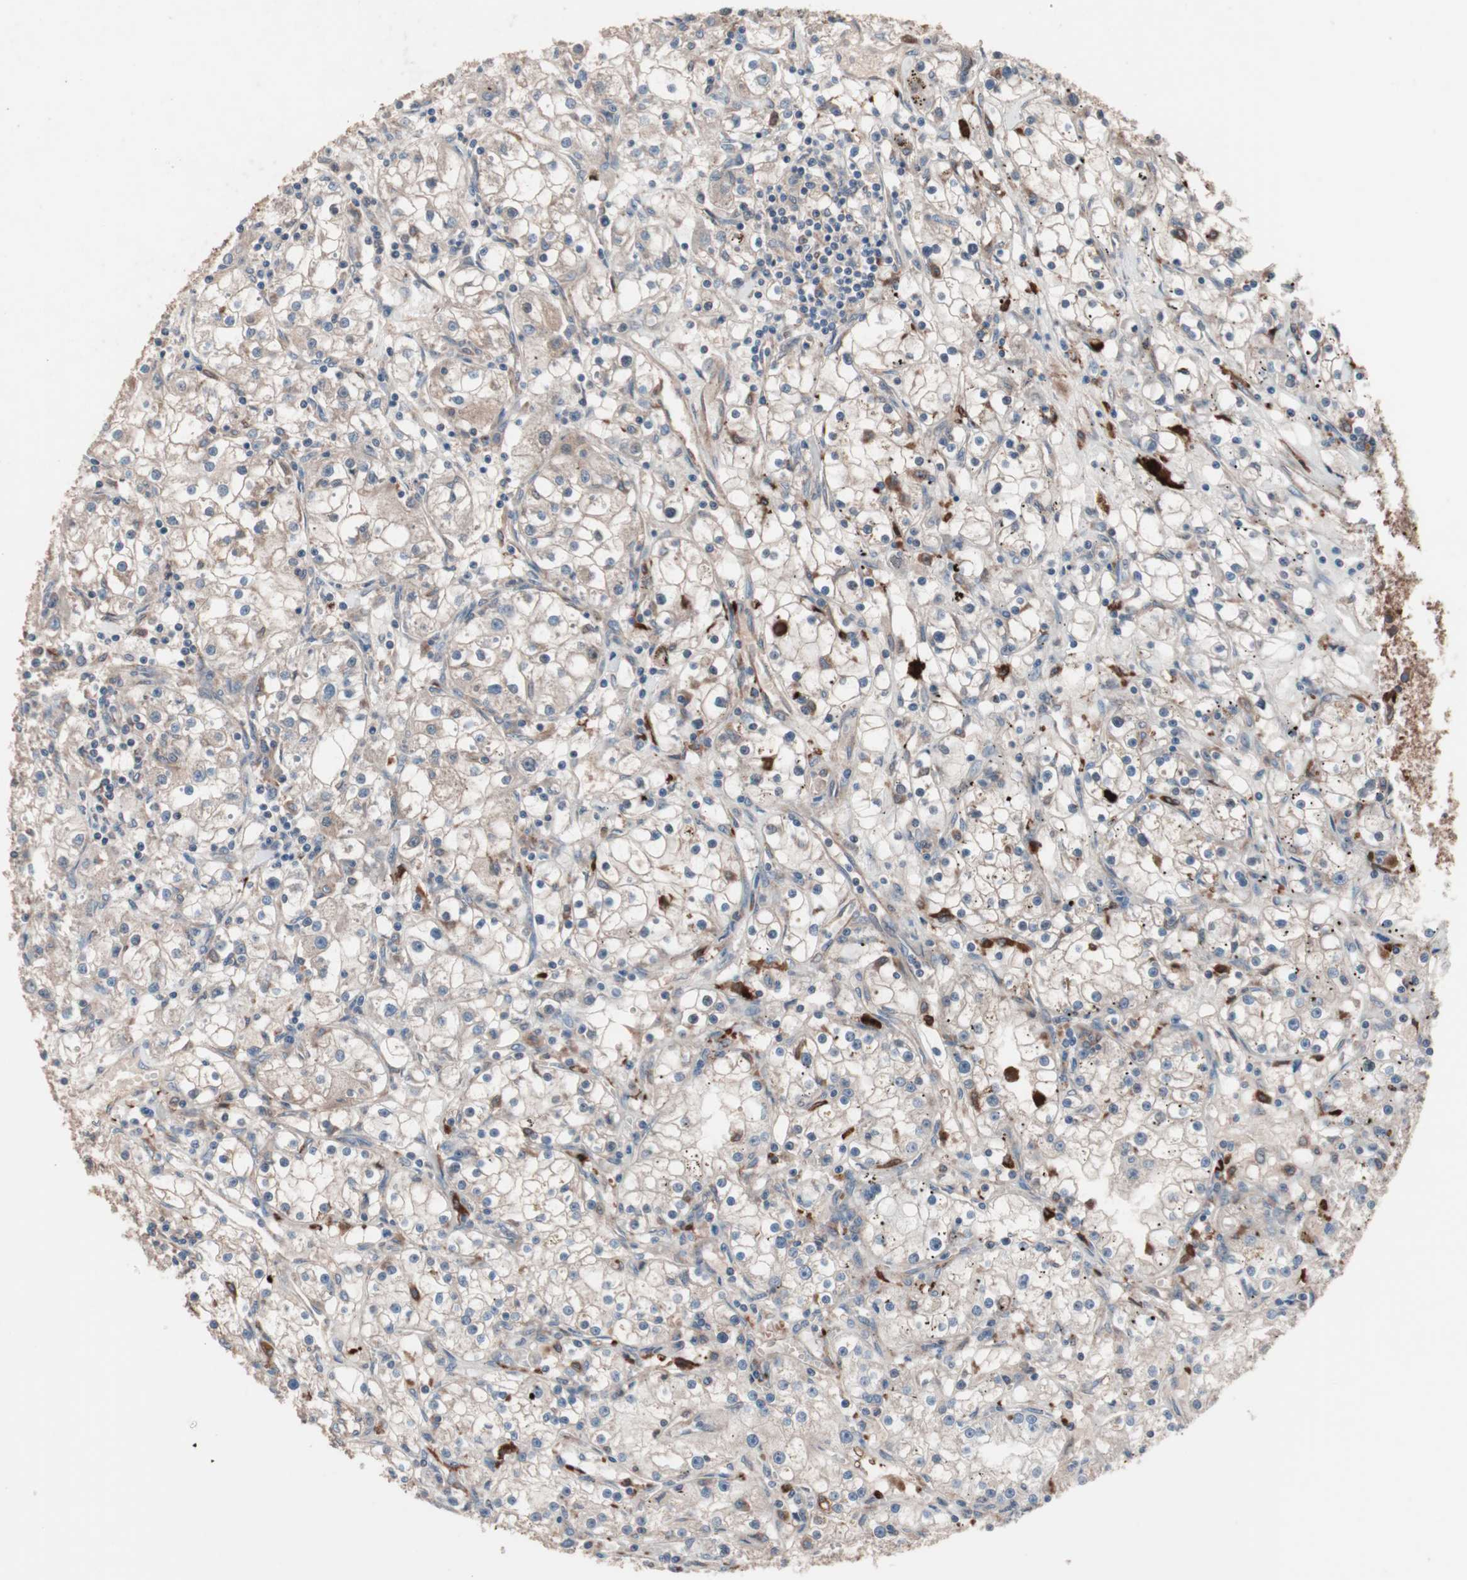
{"staining": {"intensity": "weak", "quantity": "<25%", "location": "cytoplasmic/membranous"}, "tissue": "renal cancer", "cell_type": "Tumor cells", "image_type": "cancer", "snomed": [{"axis": "morphology", "description": "Adenocarcinoma, NOS"}, {"axis": "topography", "description": "Kidney"}], "caption": "Micrograph shows no protein staining in tumor cells of adenocarcinoma (renal) tissue.", "gene": "ATG7", "patient": {"sex": "male", "age": 56}}